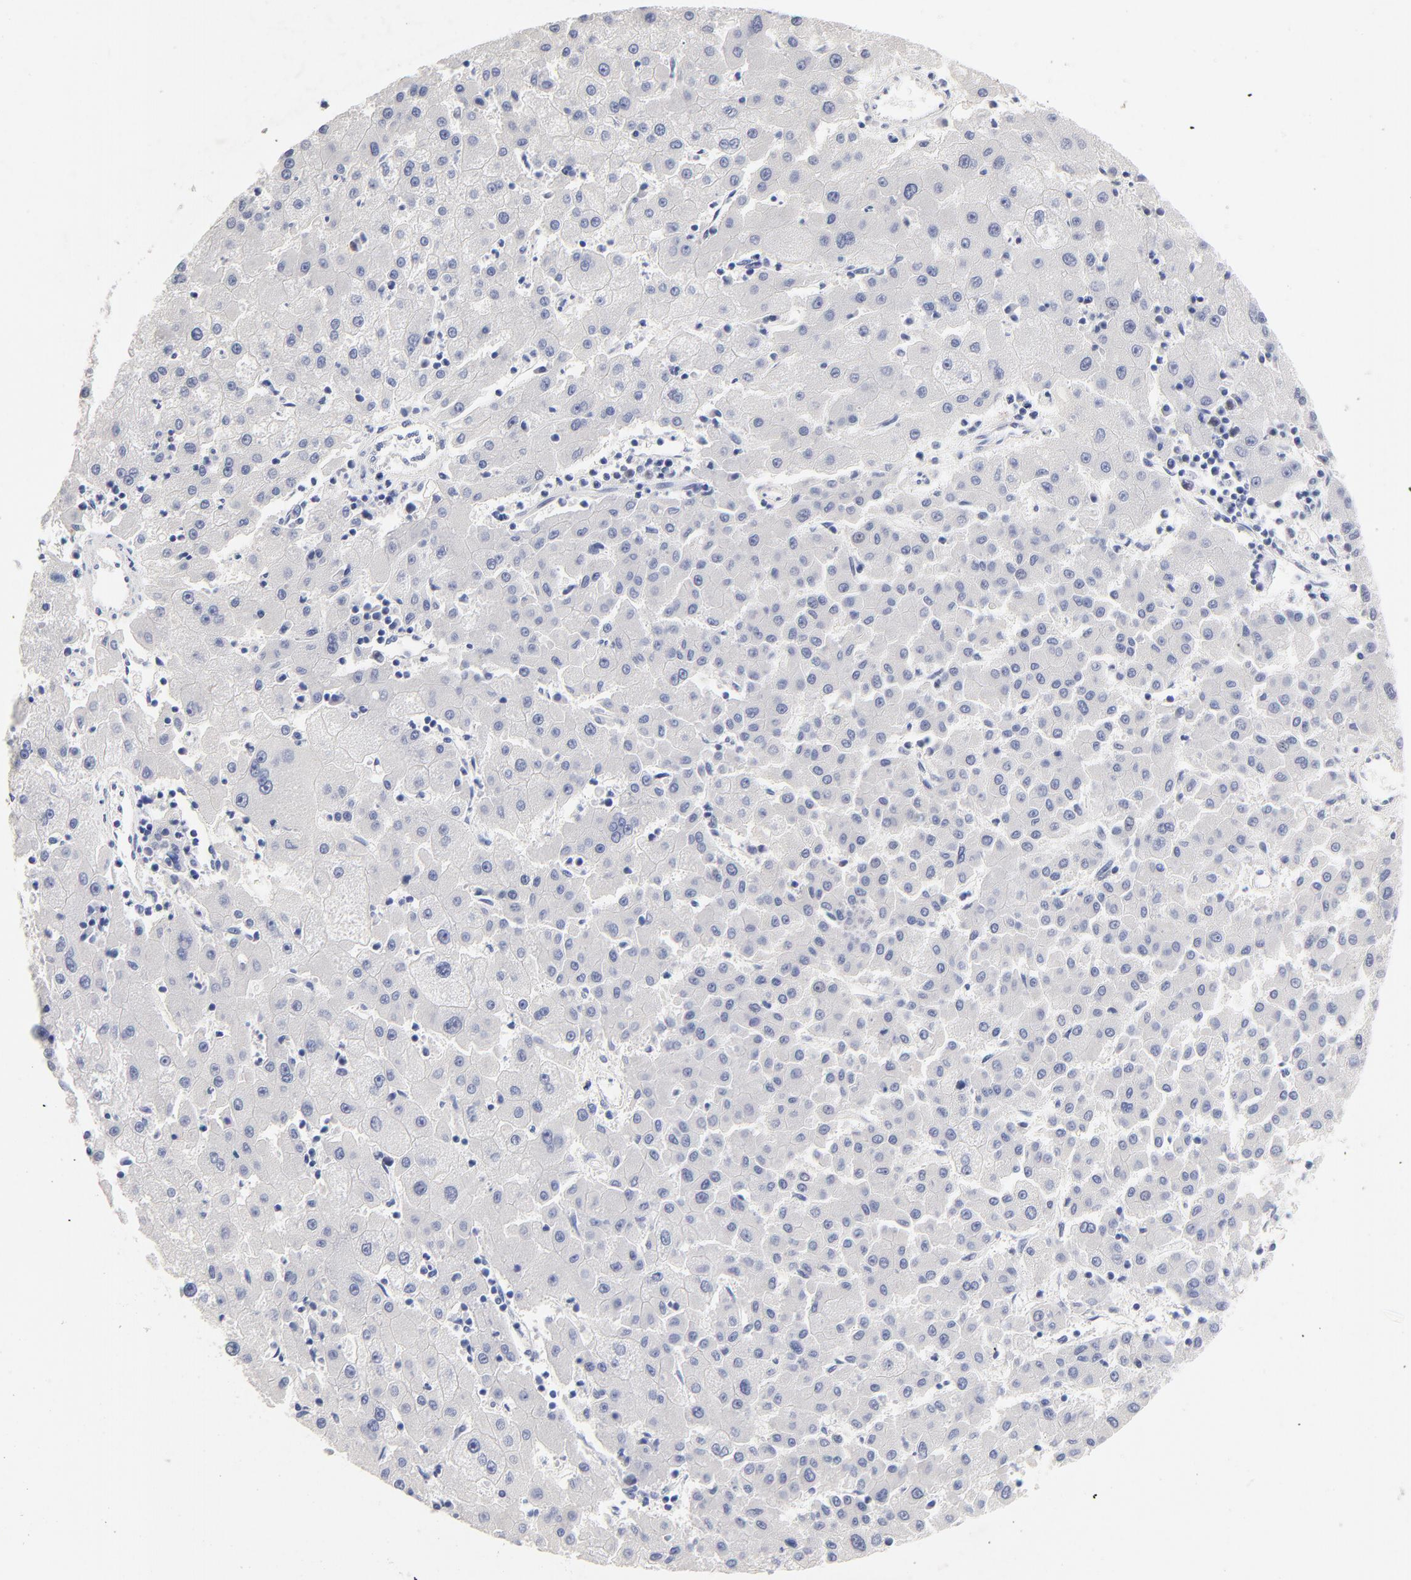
{"staining": {"intensity": "negative", "quantity": "none", "location": "none"}, "tissue": "liver cancer", "cell_type": "Tumor cells", "image_type": "cancer", "snomed": [{"axis": "morphology", "description": "Carcinoma, Hepatocellular, NOS"}, {"axis": "topography", "description": "Liver"}], "caption": "This is a photomicrograph of immunohistochemistry staining of liver hepatocellular carcinoma, which shows no positivity in tumor cells. (DAB immunohistochemistry (IHC) visualized using brightfield microscopy, high magnification).", "gene": "ORC2", "patient": {"sex": "male", "age": 72}}